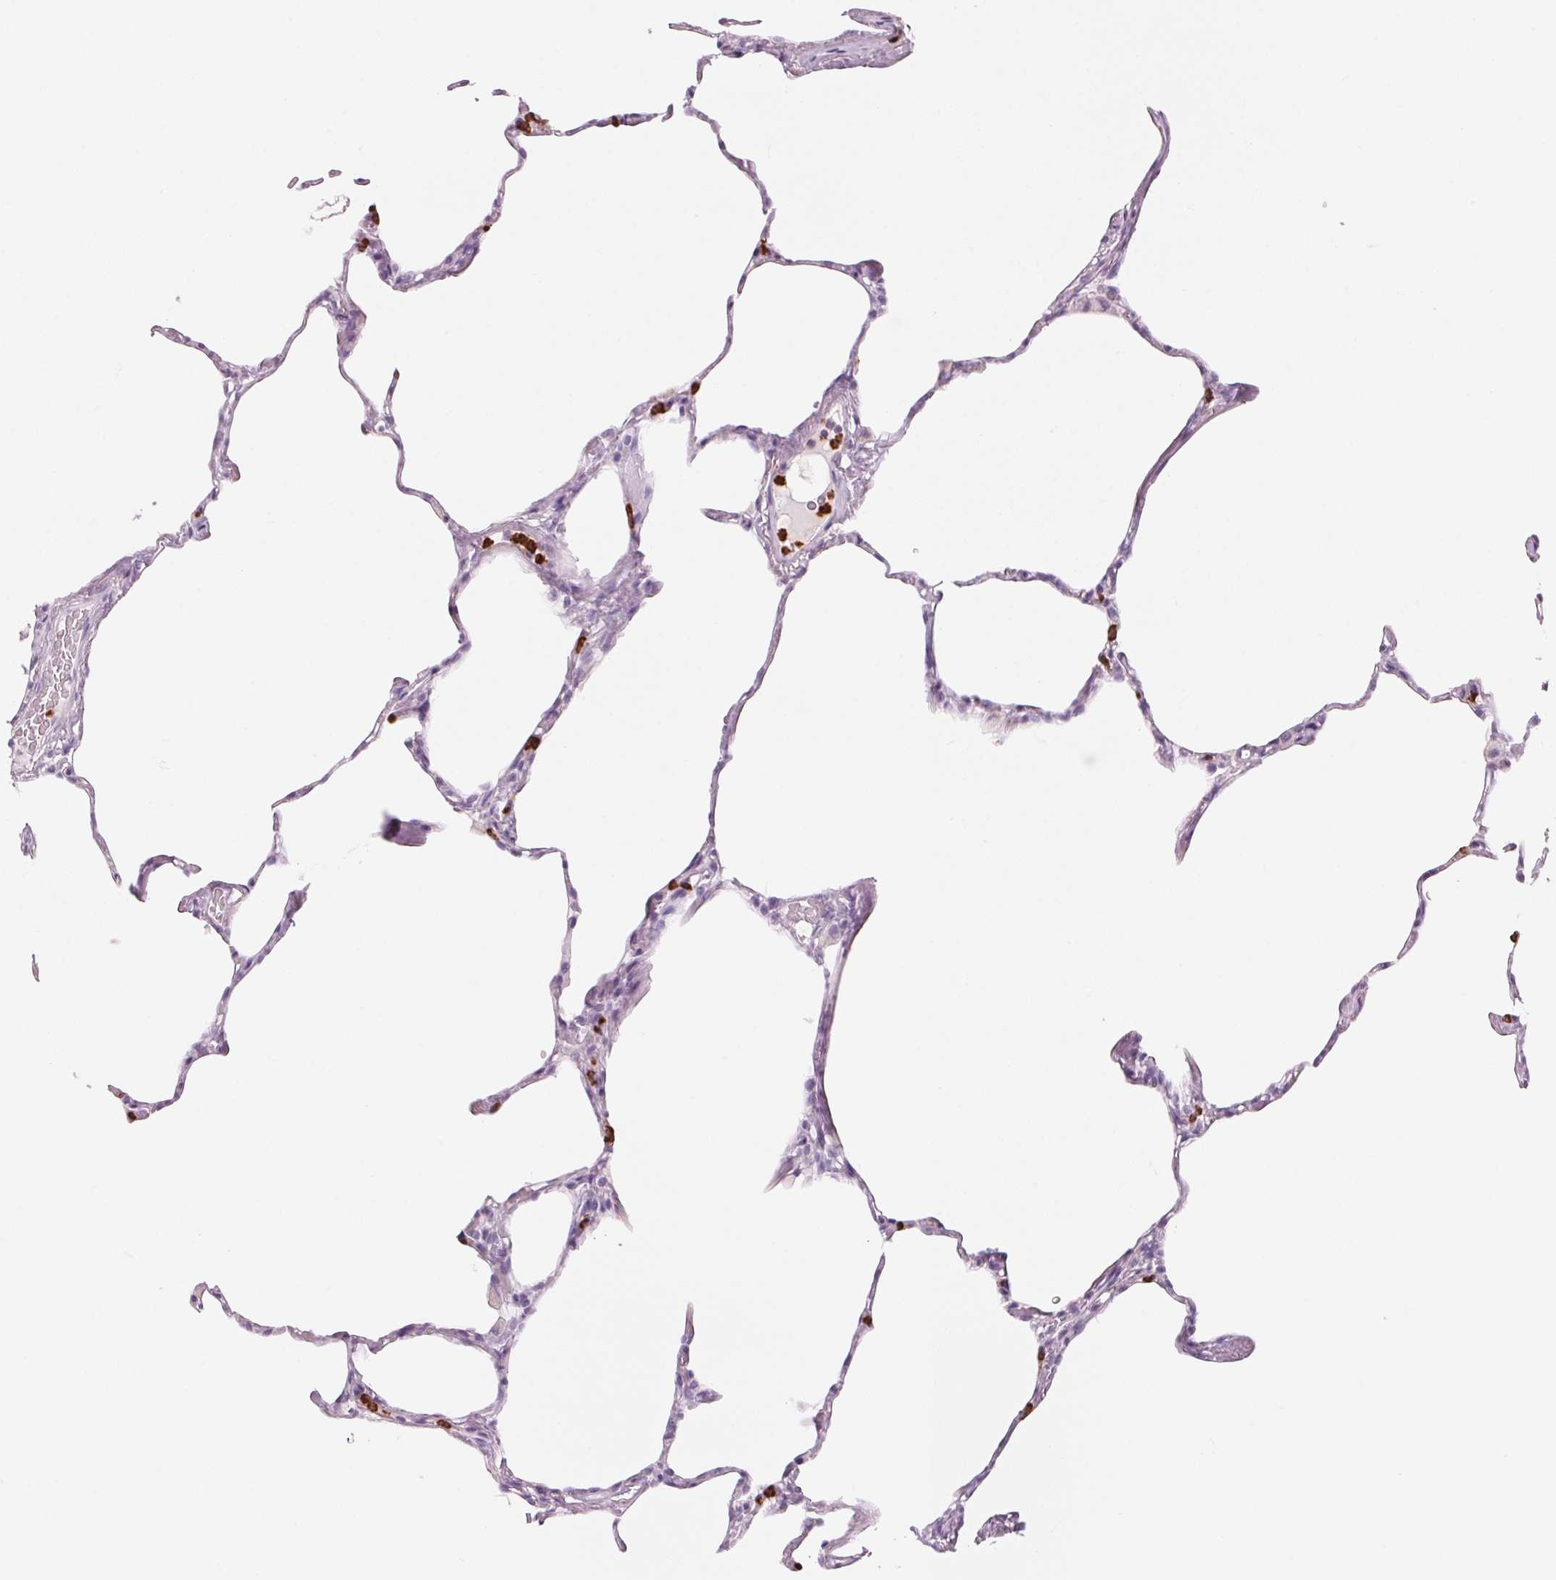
{"staining": {"intensity": "strong", "quantity": "<25%", "location": "cytoplasmic/membranous"}, "tissue": "lung", "cell_type": "Alveolar cells", "image_type": "normal", "snomed": [{"axis": "morphology", "description": "Normal tissue, NOS"}, {"axis": "topography", "description": "Lung"}], "caption": "Immunohistochemical staining of unremarkable lung exhibits <25% levels of strong cytoplasmic/membranous protein positivity in approximately <25% of alveolar cells.", "gene": "KLK7", "patient": {"sex": "male", "age": 65}}